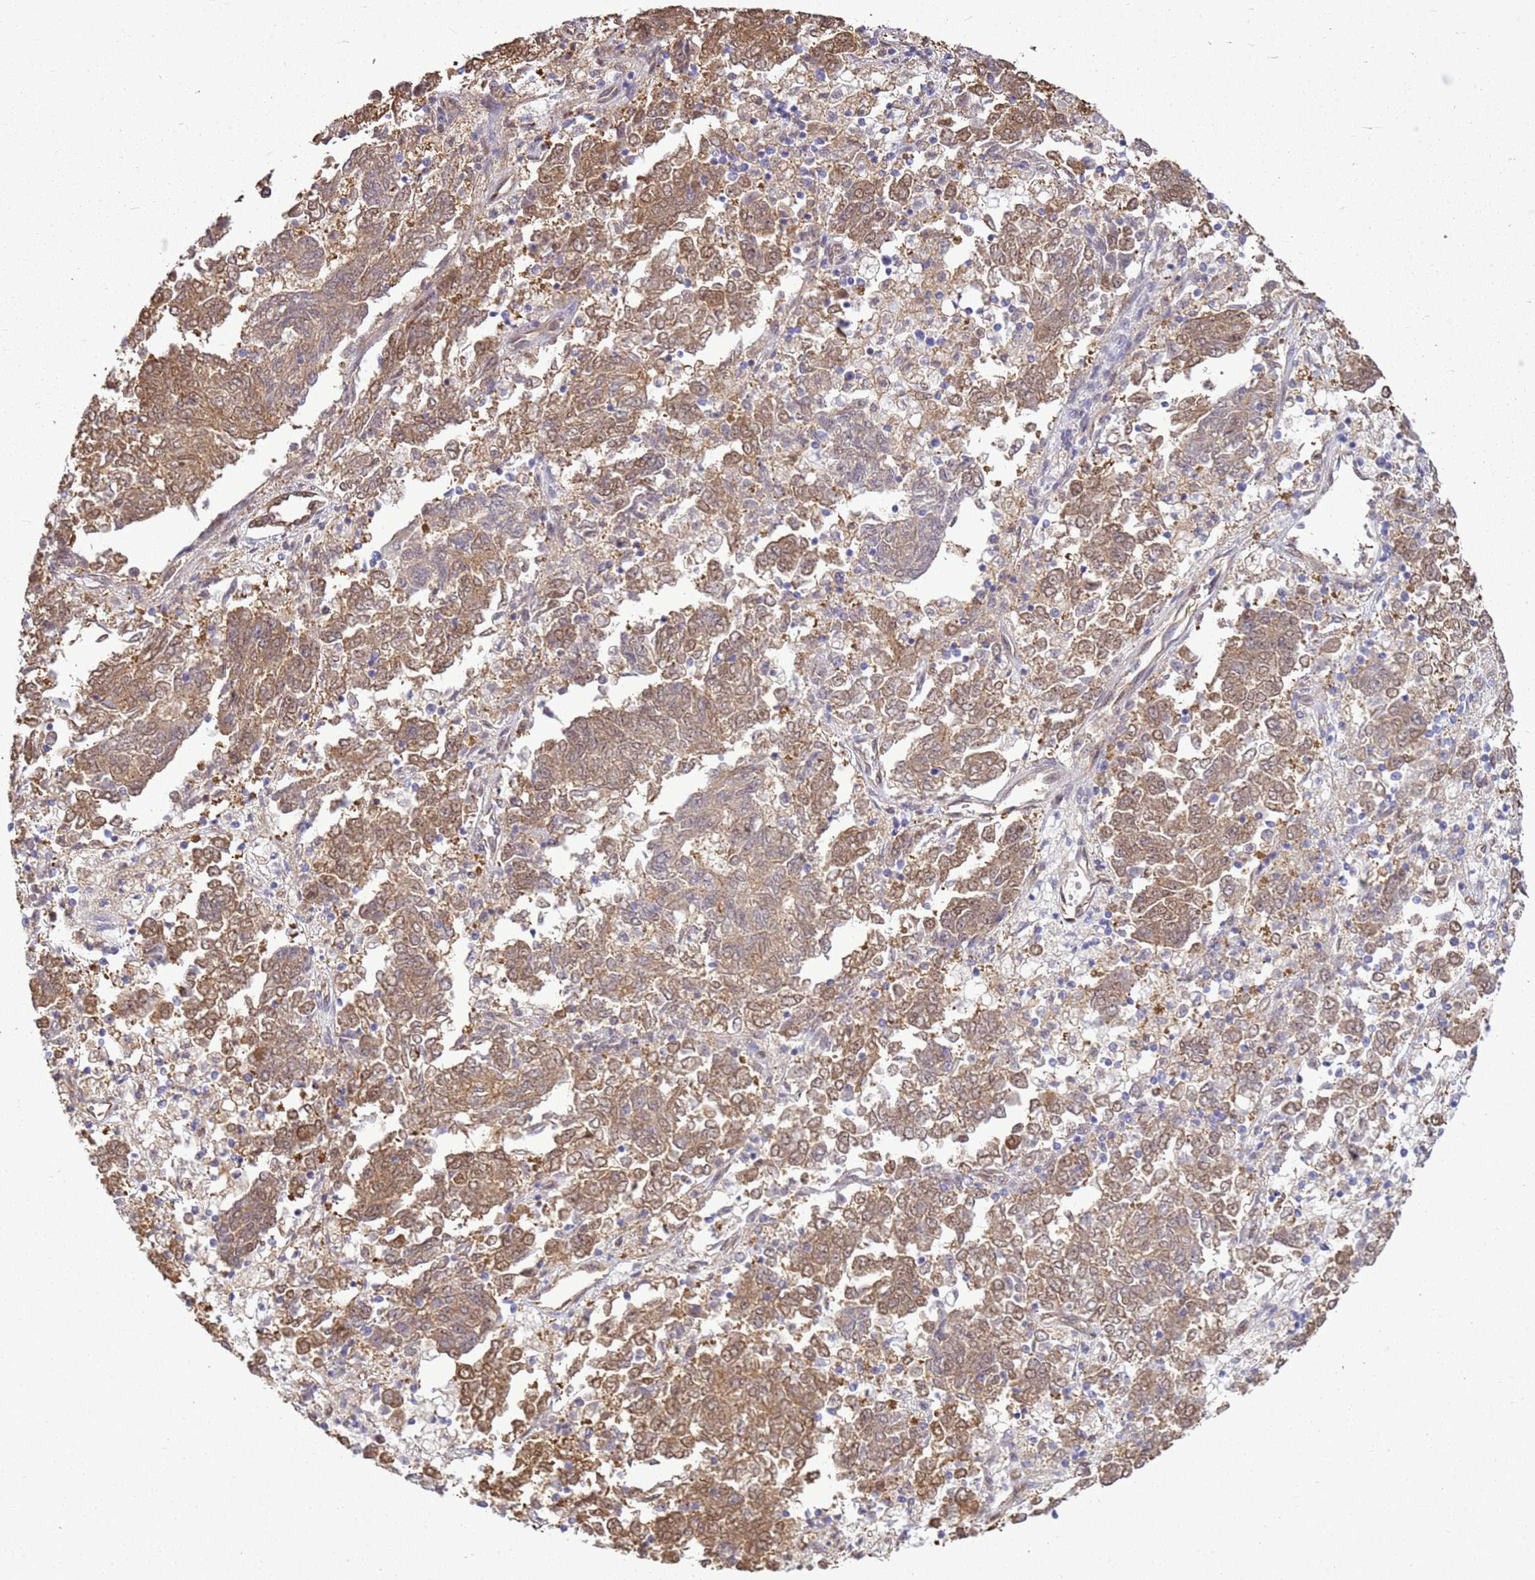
{"staining": {"intensity": "moderate", "quantity": ">75%", "location": "cytoplasmic/membranous"}, "tissue": "endometrial cancer", "cell_type": "Tumor cells", "image_type": "cancer", "snomed": [{"axis": "morphology", "description": "Adenocarcinoma, NOS"}, {"axis": "topography", "description": "Endometrium"}], "caption": "This is an image of immunohistochemistry (IHC) staining of endometrial cancer (adenocarcinoma), which shows moderate positivity in the cytoplasmic/membranous of tumor cells.", "gene": "YWHAE", "patient": {"sex": "female", "age": 80}}